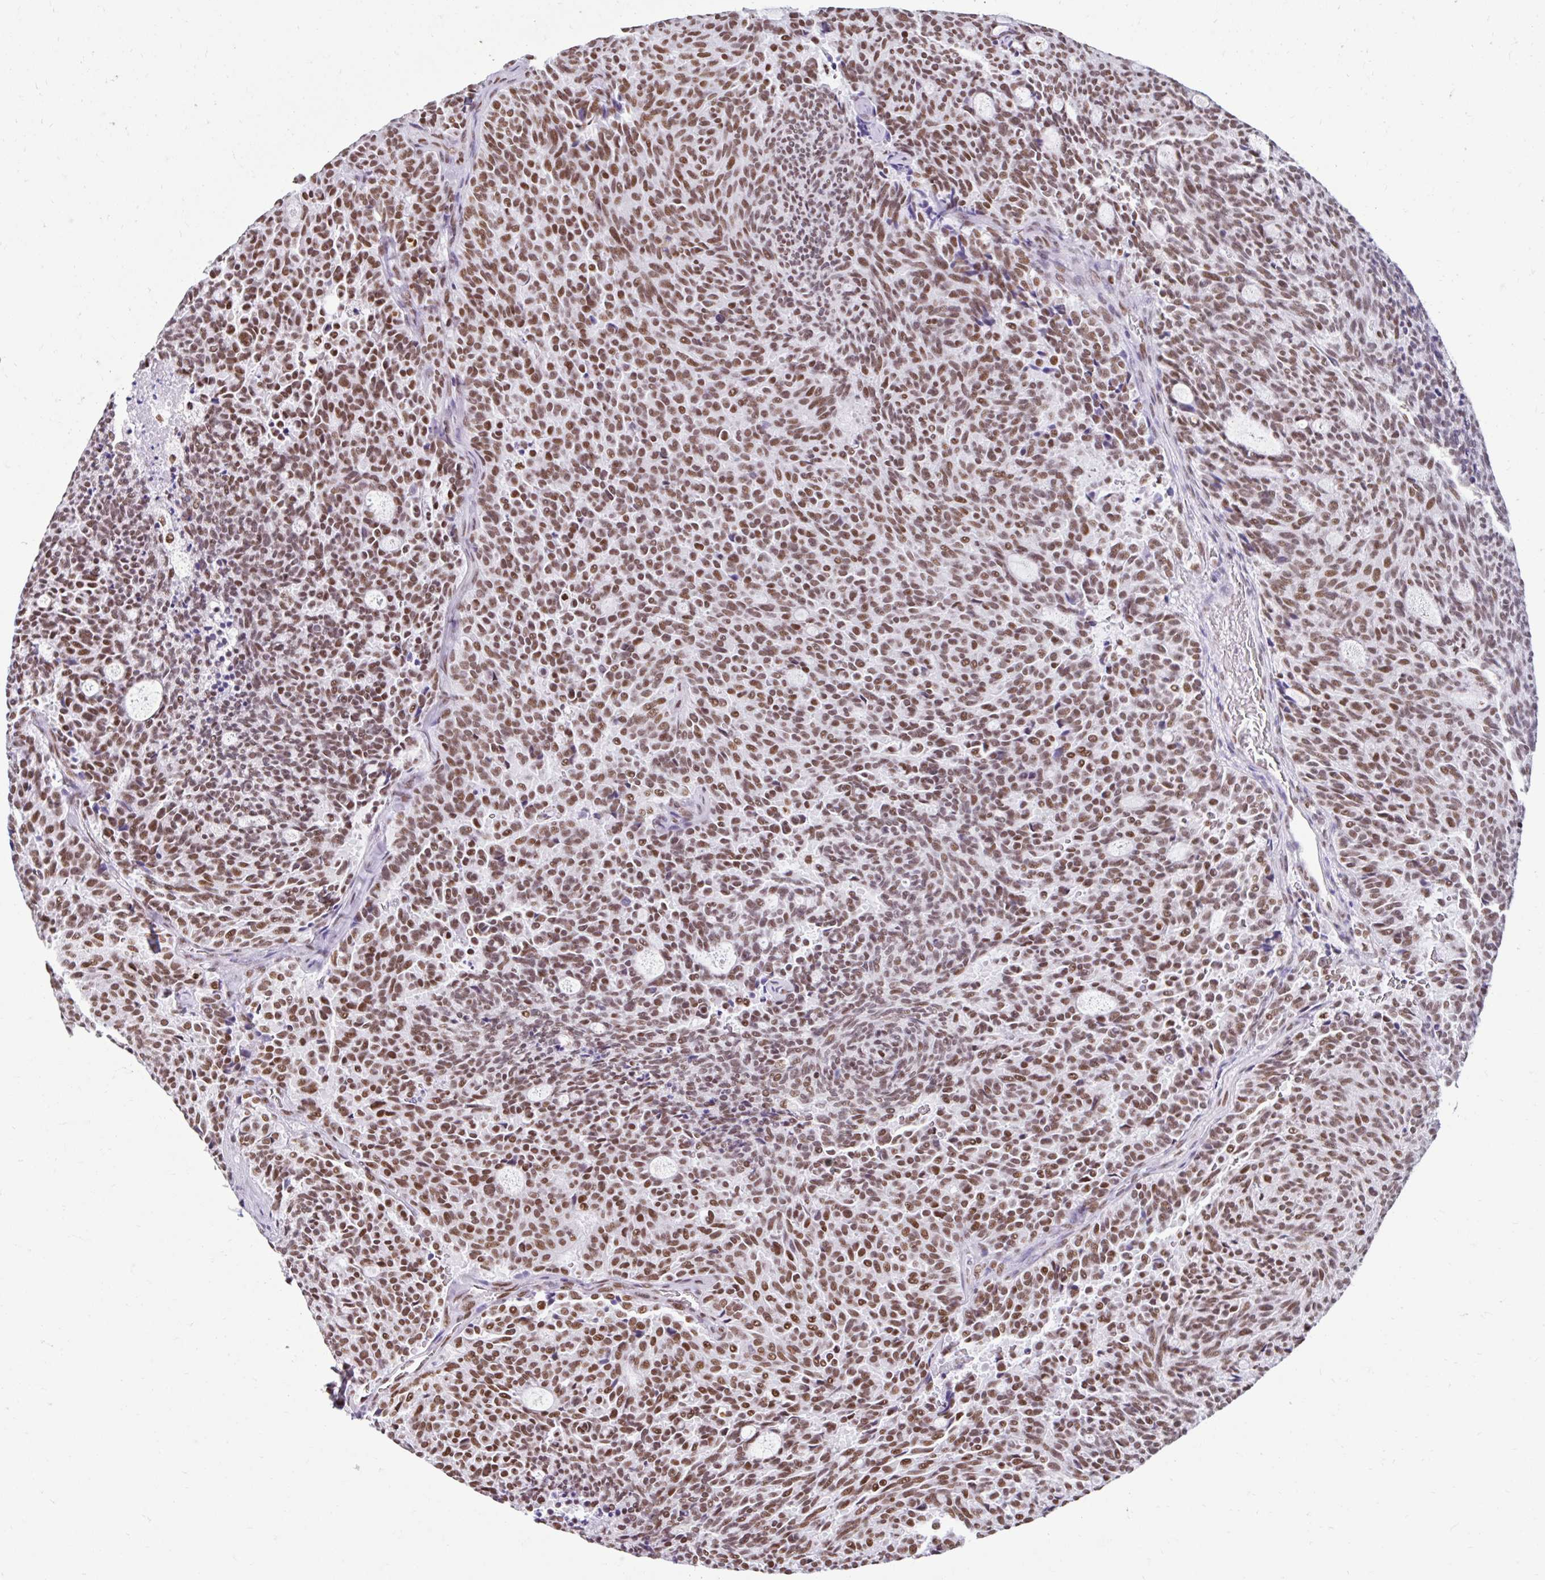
{"staining": {"intensity": "moderate", "quantity": ">75%", "location": "nuclear"}, "tissue": "carcinoid", "cell_type": "Tumor cells", "image_type": "cancer", "snomed": [{"axis": "morphology", "description": "Carcinoid, malignant, NOS"}, {"axis": "topography", "description": "Pancreas"}], "caption": "Brown immunohistochemical staining in human carcinoid exhibits moderate nuclear expression in approximately >75% of tumor cells. (brown staining indicates protein expression, while blue staining denotes nuclei).", "gene": "KHDRBS1", "patient": {"sex": "female", "age": 54}}